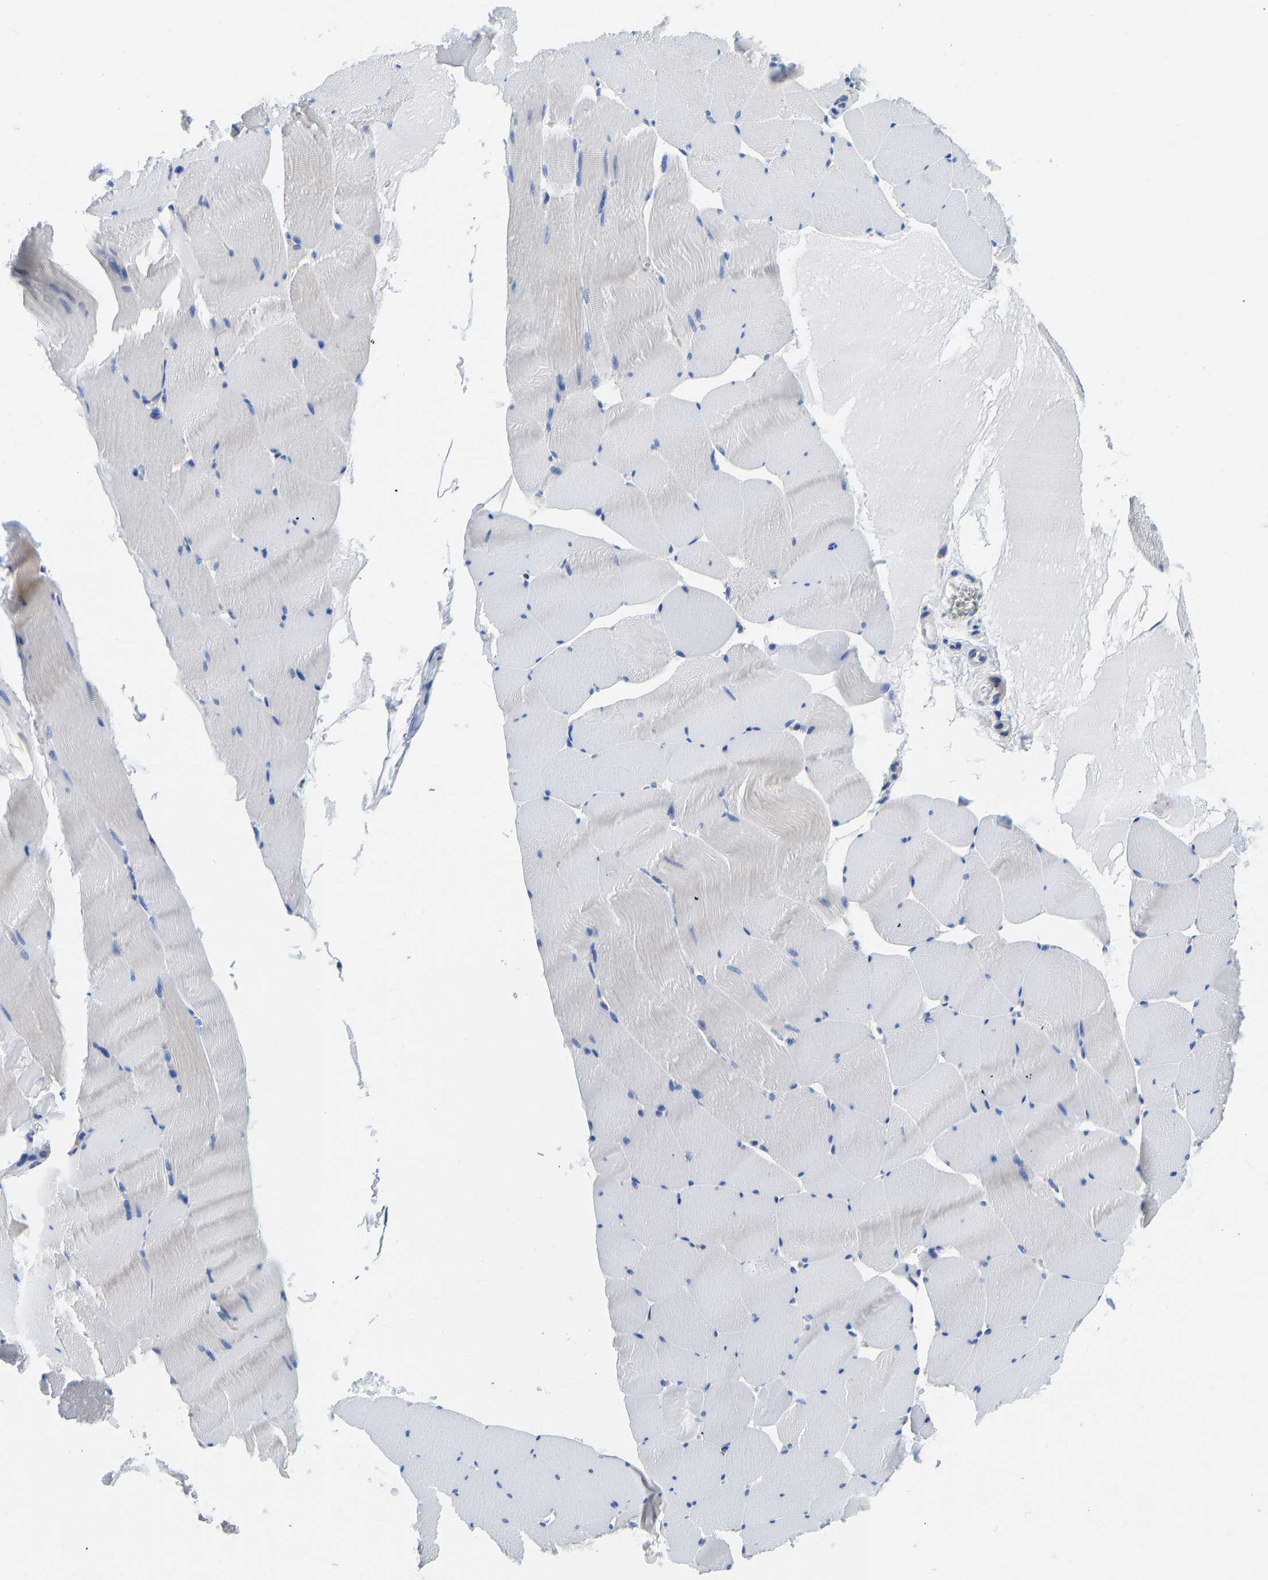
{"staining": {"intensity": "weak", "quantity": "<25%", "location": "cytoplasmic/membranous"}, "tissue": "skeletal muscle", "cell_type": "Myocytes", "image_type": "normal", "snomed": [{"axis": "morphology", "description": "Normal tissue, NOS"}, {"axis": "topography", "description": "Skeletal muscle"}], "caption": "Immunohistochemistry micrograph of unremarkable skeletal muscle: skeletal muscle stained with DAB (3,3'-diaminobenzidine) demonstrates no significant protein positivity in myocytes.", "gene": "CHAD", "patient": {"sex": "male", "age": 62}}